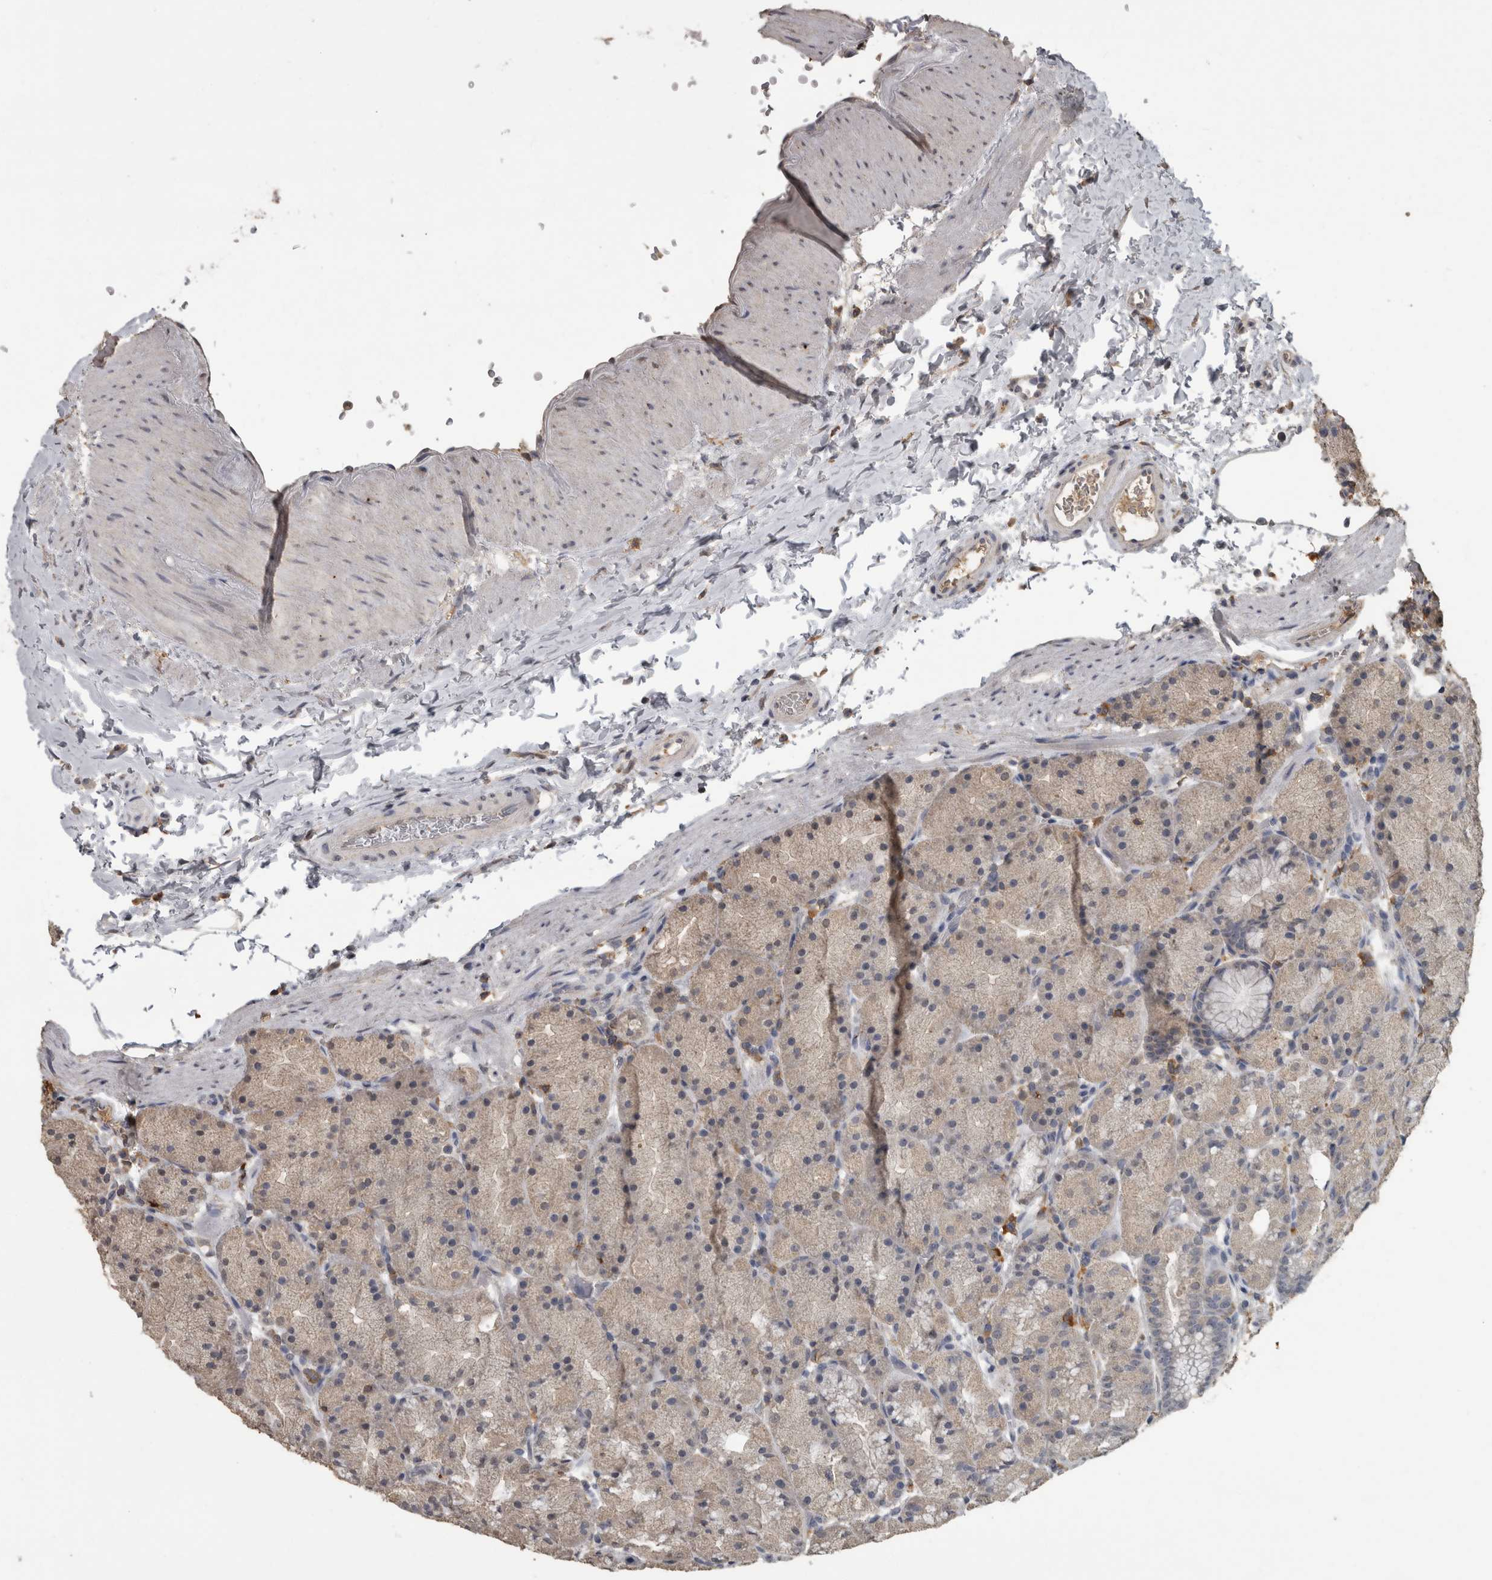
{"staining": {"intensity": "weak", "quantity": "25%-75%", "location": "cytoplasmic/membranous"}, "tissue": "stomach", "cell_type": "Glandular cells", "image_type": "normal", "snomed": [{"axis": "morphology", "description": "Normal tissue, NOS"}, {"axis": "topography", "description": "Stomach, upper"}, {"axis": "topography", "description": "Stomach"}], "caption": "Immunohistochemistry staining of benign stomach, which reveals low levels of weak cytoplasmic/membranous expression in about 25%-75% of glandular cells indicating weak cytoplasmic/membranous protein staining. The staining was performed using DAB (brown) for protein detection and nuclei were counterstained in hematoxylin (blue).", "gene": "PIK3AP1", "patient": {"sex": "male", "age": 48}}